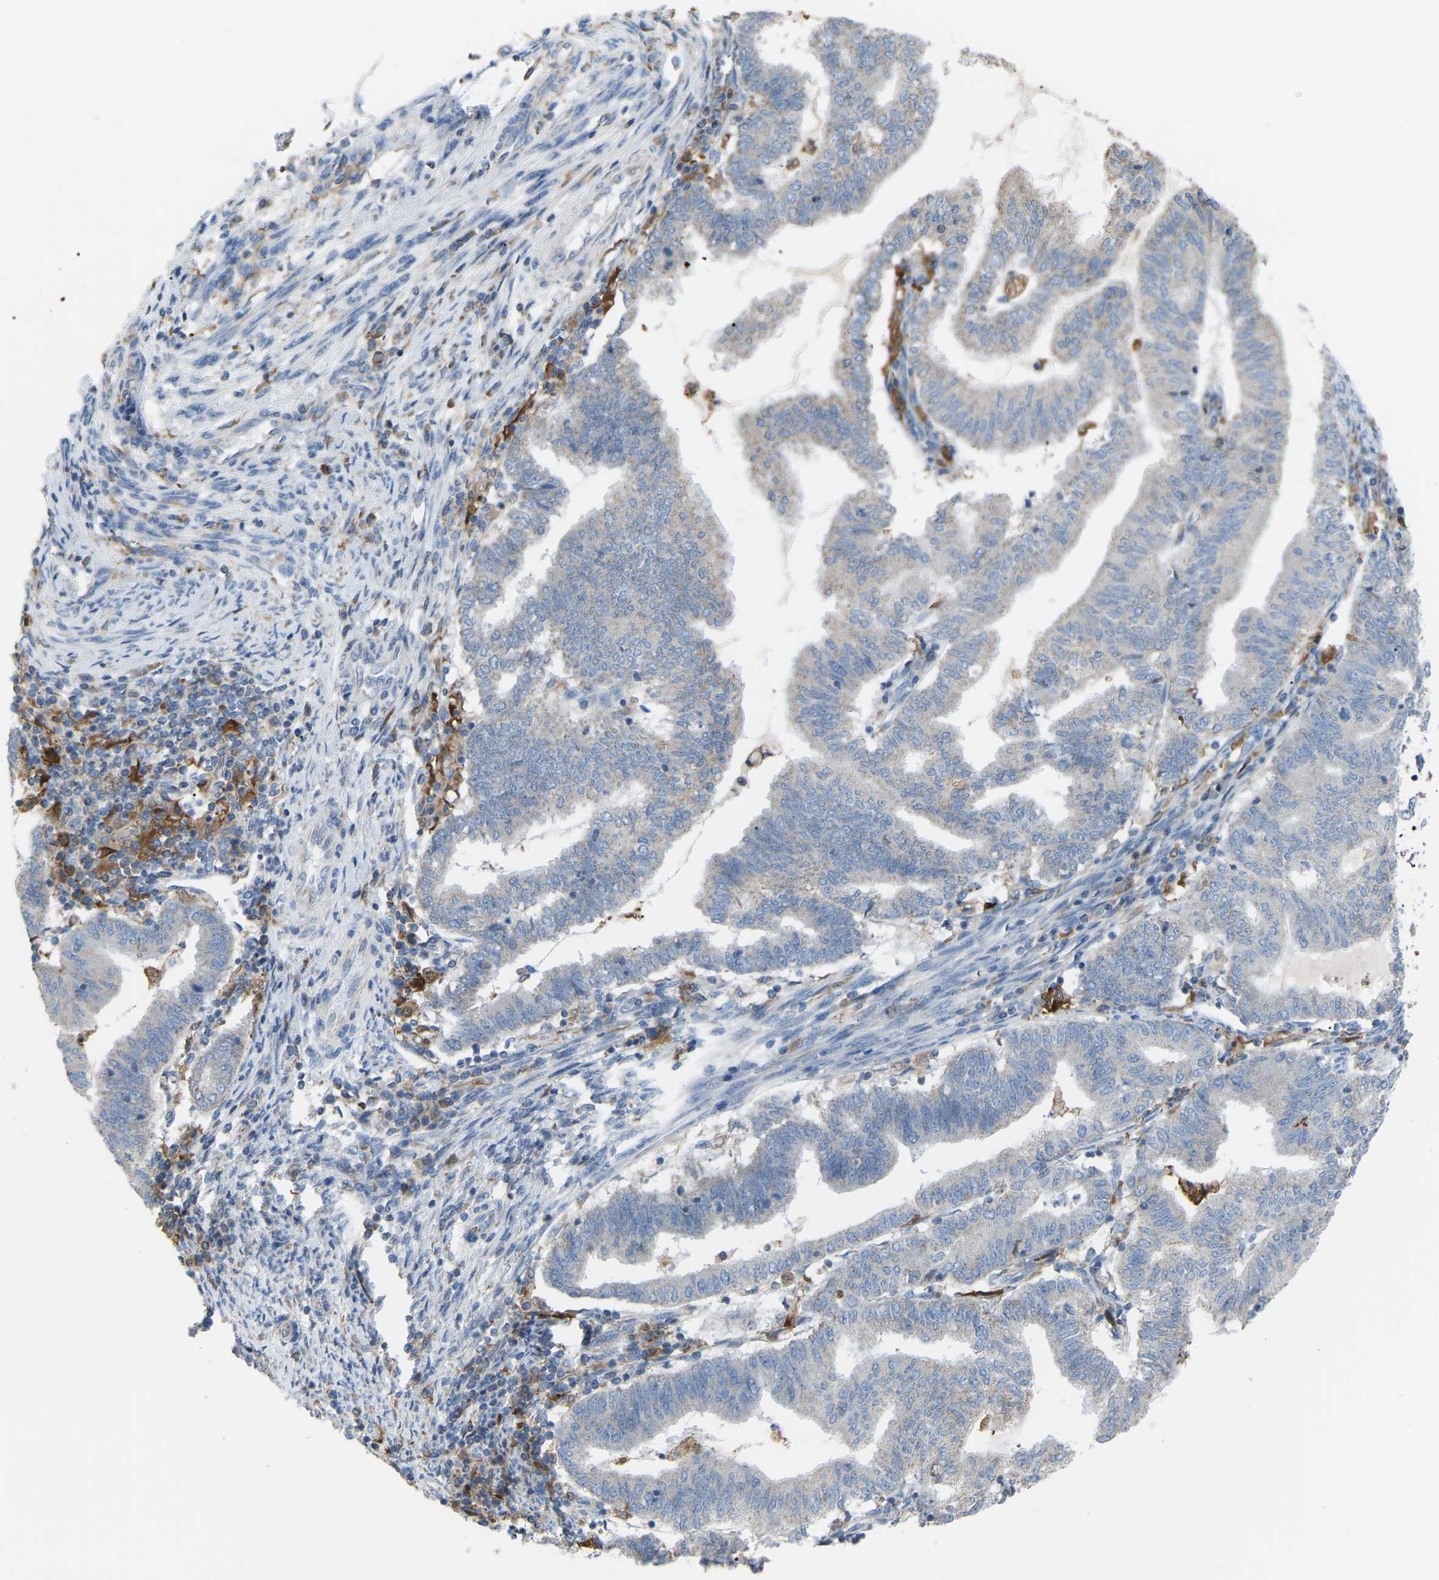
{"staining": {"intensity": "negative", "quantity": "none", "location": "none"}, "tissue": "endometrial cancer", "cell_type": "Tumor cells", "image_type": "cancer", "snomed": [{"axis": "morphology", "description": "Polyp, NOS"}, {"axis": "morphology", "description": "Adenocarcinoma, NOS"}, {"axis": "morphology", "description": "Adenoma, NOS"}, {"axis": "topography", "description": "Endometrium"}], "caption": "Immunohistochemical staining of endometrial adenoma displays no significant staining in tumor cells.", "gene": "CROT", "patient": {"sex": "female", "age": 79}}